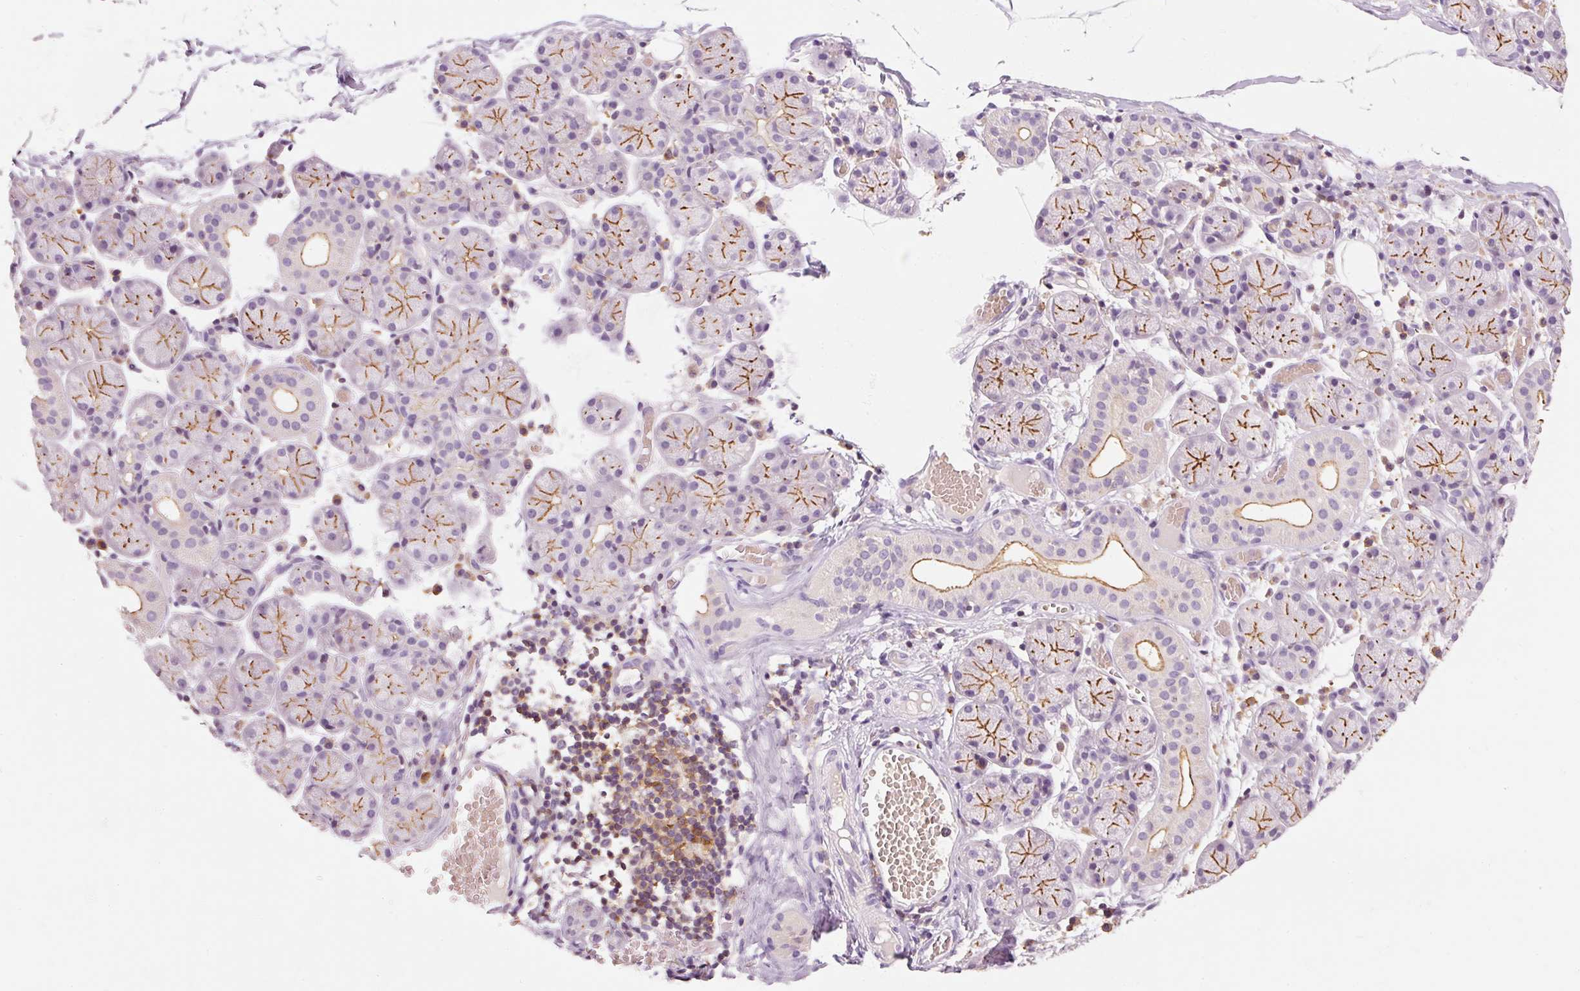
{"staining": {"intensity": "strong", "quantity": "<25%", "location": "cytoplasmic/membranous"}, "tissue": "salivary gland", "cell_type": "Glandular cells", "image_type": "normal", "snomed": [{"axis": "morphology", "description": "Normal tissue, NOS"}, {"axis": "topography", "description": "Salivary gland"}], "caption": "Immunohistochemical staining of benign salivary gland displays <25% levels of strong cytoplasmic/membranous protein positivity in about <25% of glandular cells.", "gene": "OR8K1", "patient": {"sex": "female", "age": 24}}